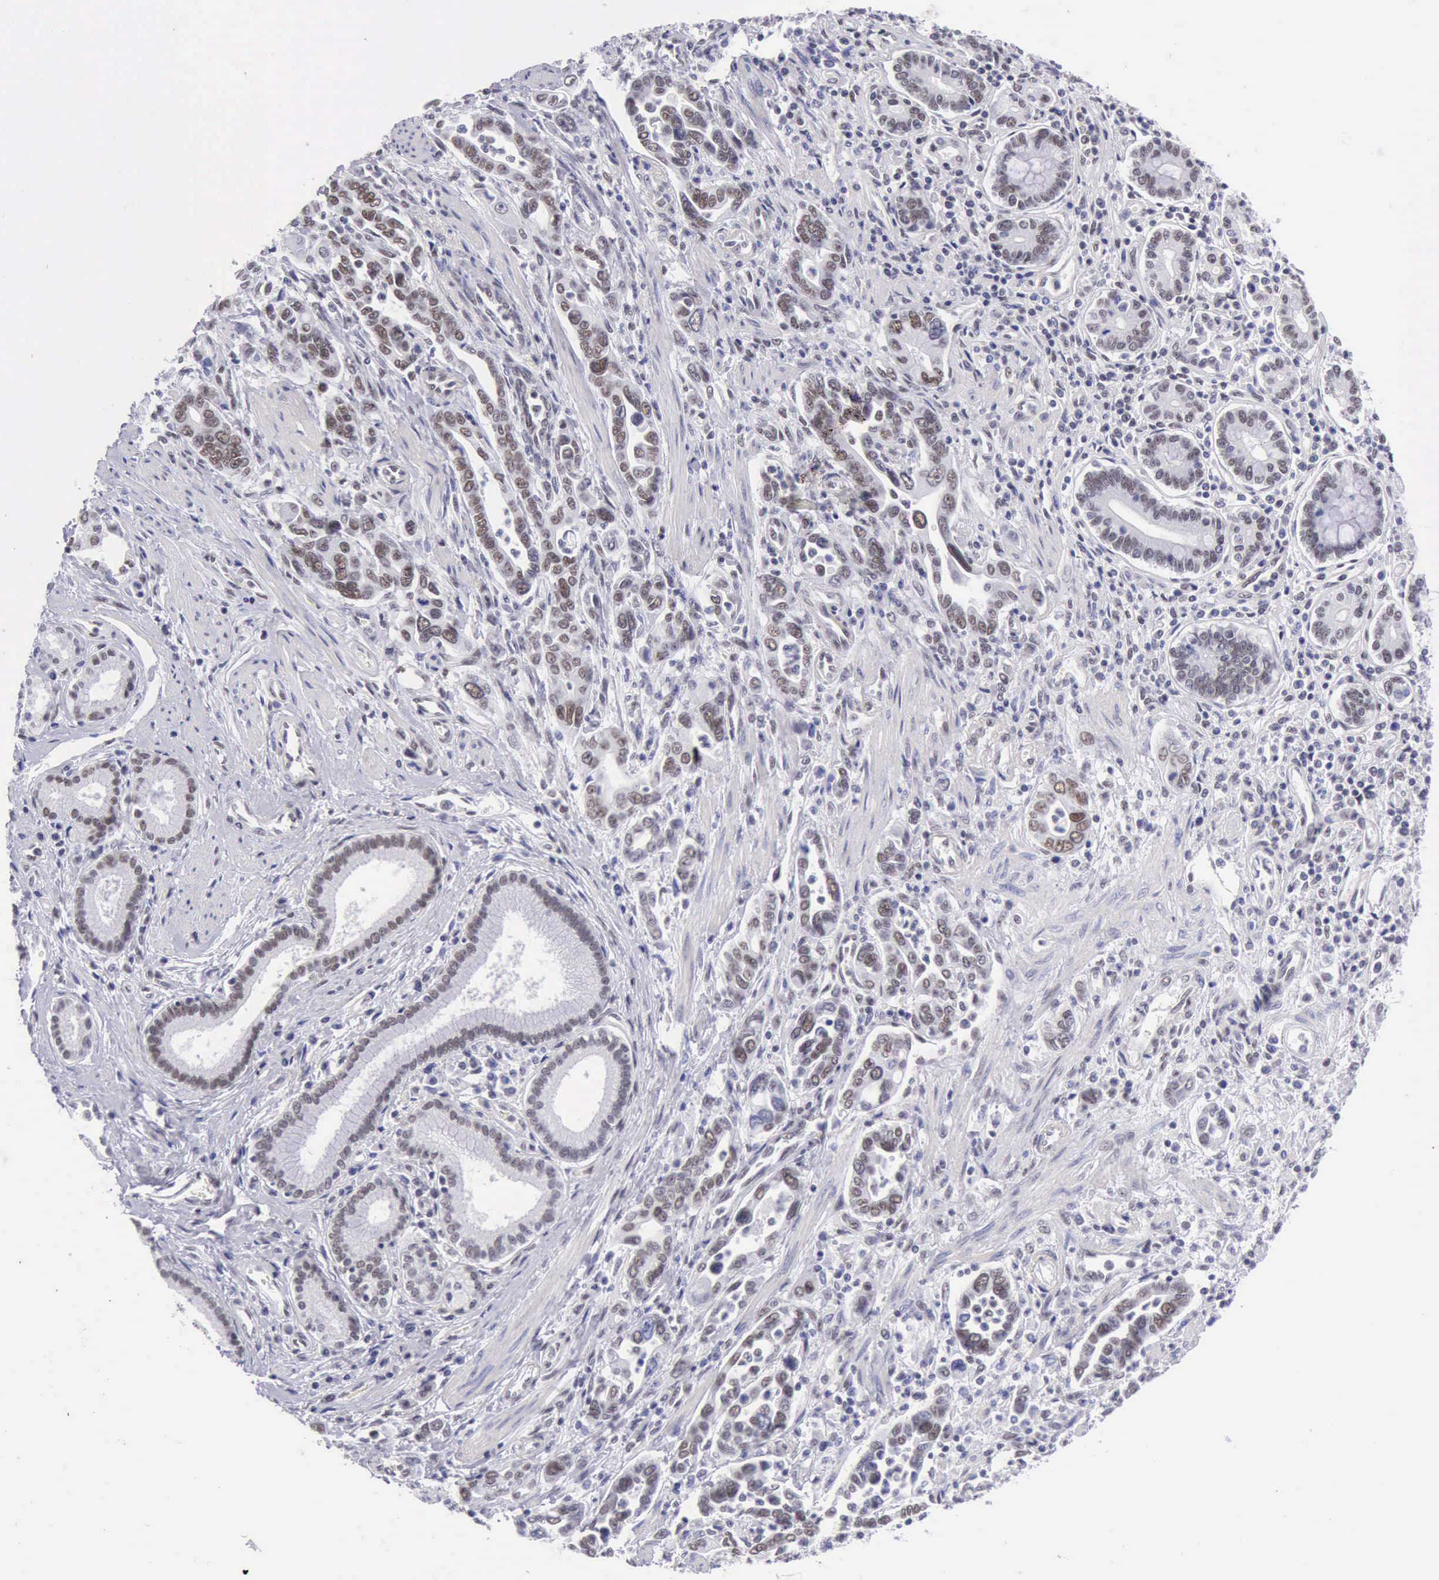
{"staining": {"intensity": "weak", "quantity": "25%-75%", "location": "nuclear"}, "tissue": "pancreatic cancer", "cell_type": "Tumor cells", "image_type": "cancer", "snomed": [{"axis": "morphology", "description": "Adenocarcinoma, NOS"}, {"axis": "topography", "description": "Pancreas"}], "caption": "High-power microscopy captured an immunohistochemistry (IHC) image of pancreatic adenocarcinoma, revealing weak nuclear expression in approximately 25%-75% of tumor cells.", "gene": "EP300", "patient": {"sex": "female", "age": 57}}